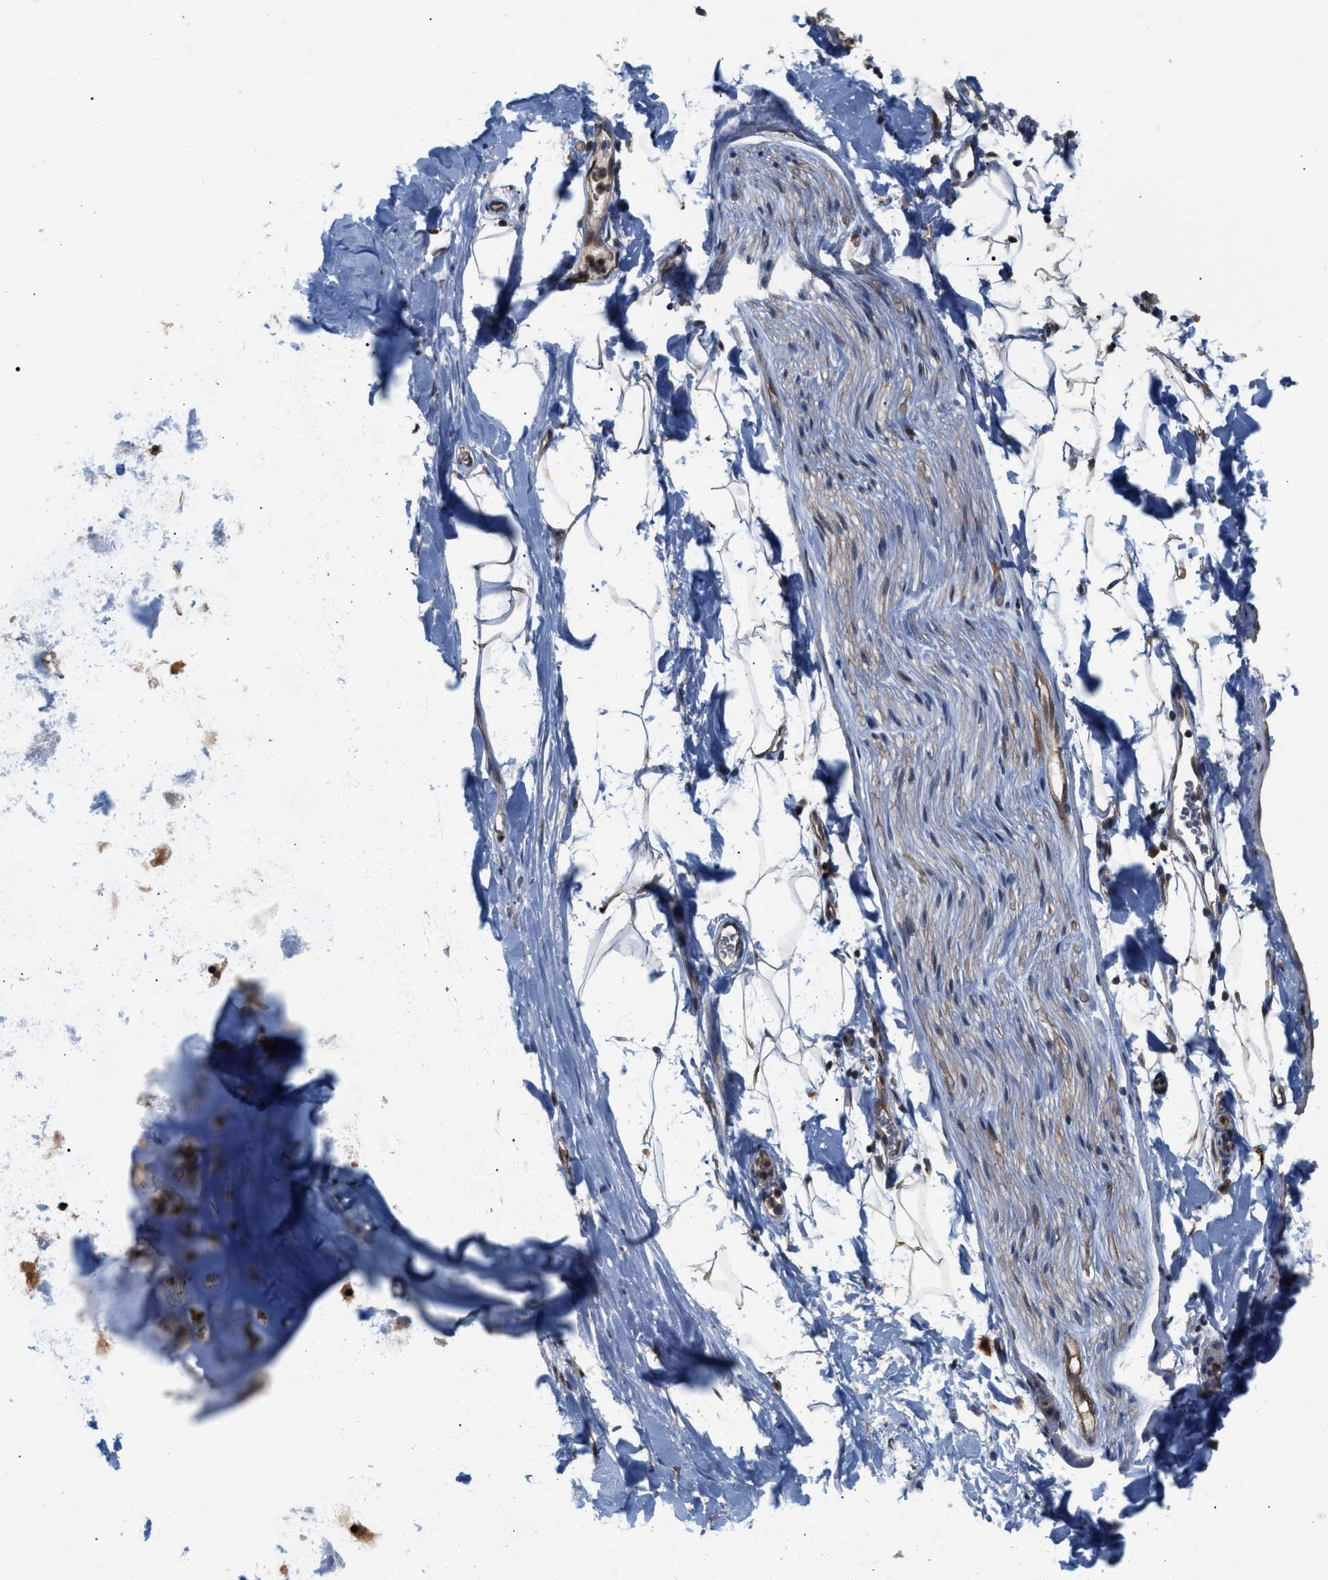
{"staining": {"intensity": "weak", "quantity": "25%-75%", "location": "cytoplasmic/membranous"}, "tissue": "adipose tissue", "cell_type": "Adipocytes", "image_type": "normal", "snomed": [{"axis": "morphology", "description": "Normal tissue, NOS"}, {"axis": "topography", "description": "Cartilage tissue"}, {"axis": "topography", "description": "Bronchus"}], "caption": "The photomicrograph exhibits a brown stain indicating the presence of a protein in the cytoplasmic/membranous of adipocytes in adipose tissue. The staining was performed using DAB, with brown indicating positive protein expression. Nuclei are stained blue with hematoxylin.", "gene": "GLOD4", "patient": {"sex": "female", "age": 53}}